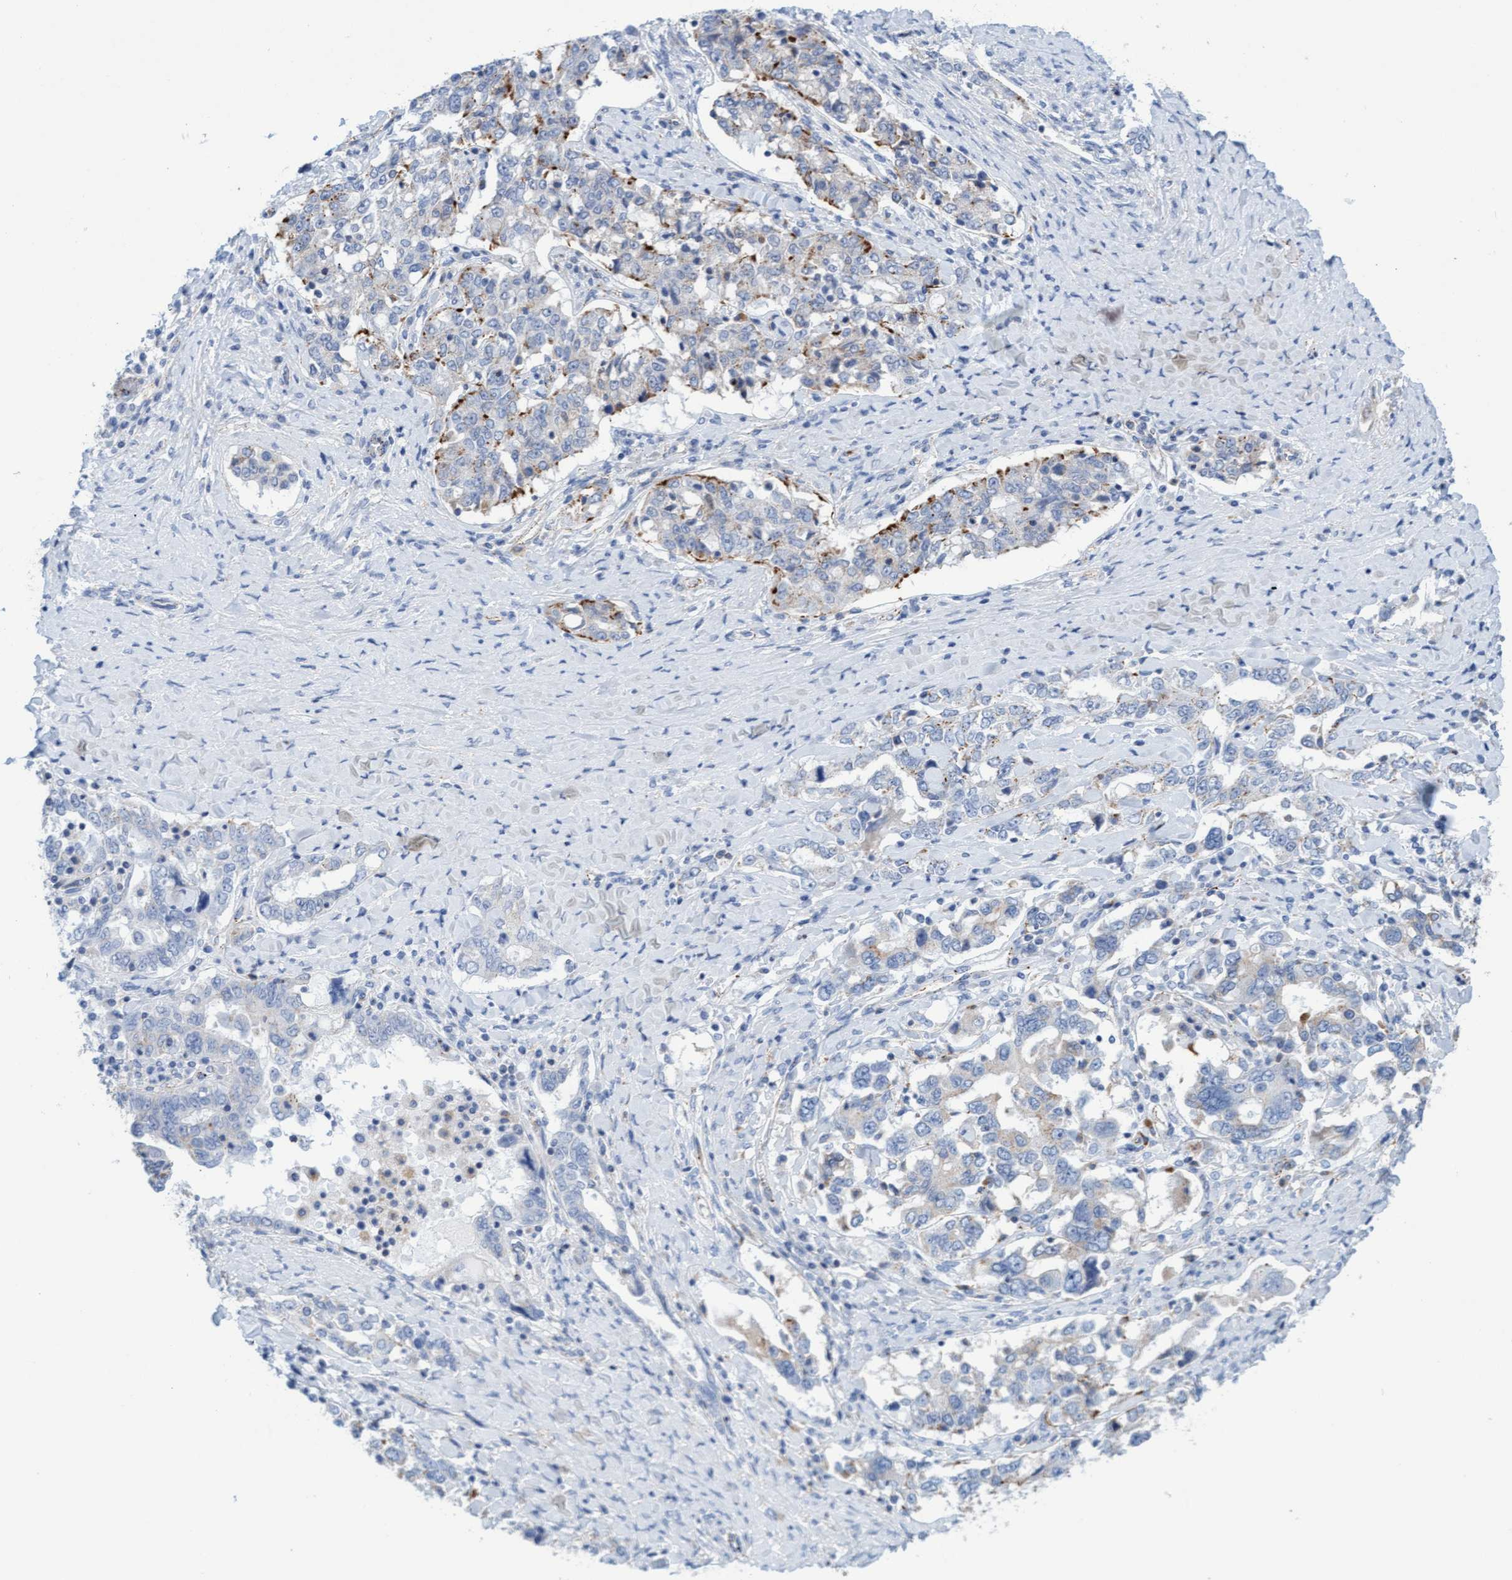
{"staining": {"intensity": "weak", "quantity": "<25%", "location": "cytoplasmic/membranous"}, "tissue": "ovarian cancer", "cell_type": "Tumor cells", "image_type": "cancer", "snomed": [{"axis": "morphology", "description": "Carcinoma, endometroid"}, {"axis": "topography", "description": "Ovary"}], "caption": "Photomicrograph shows no significant protein positivity in tumor cells of ovarian endometroid carcinoma.", "gene": "SGSH", "patient": {"sex": "female", "age": 62}}